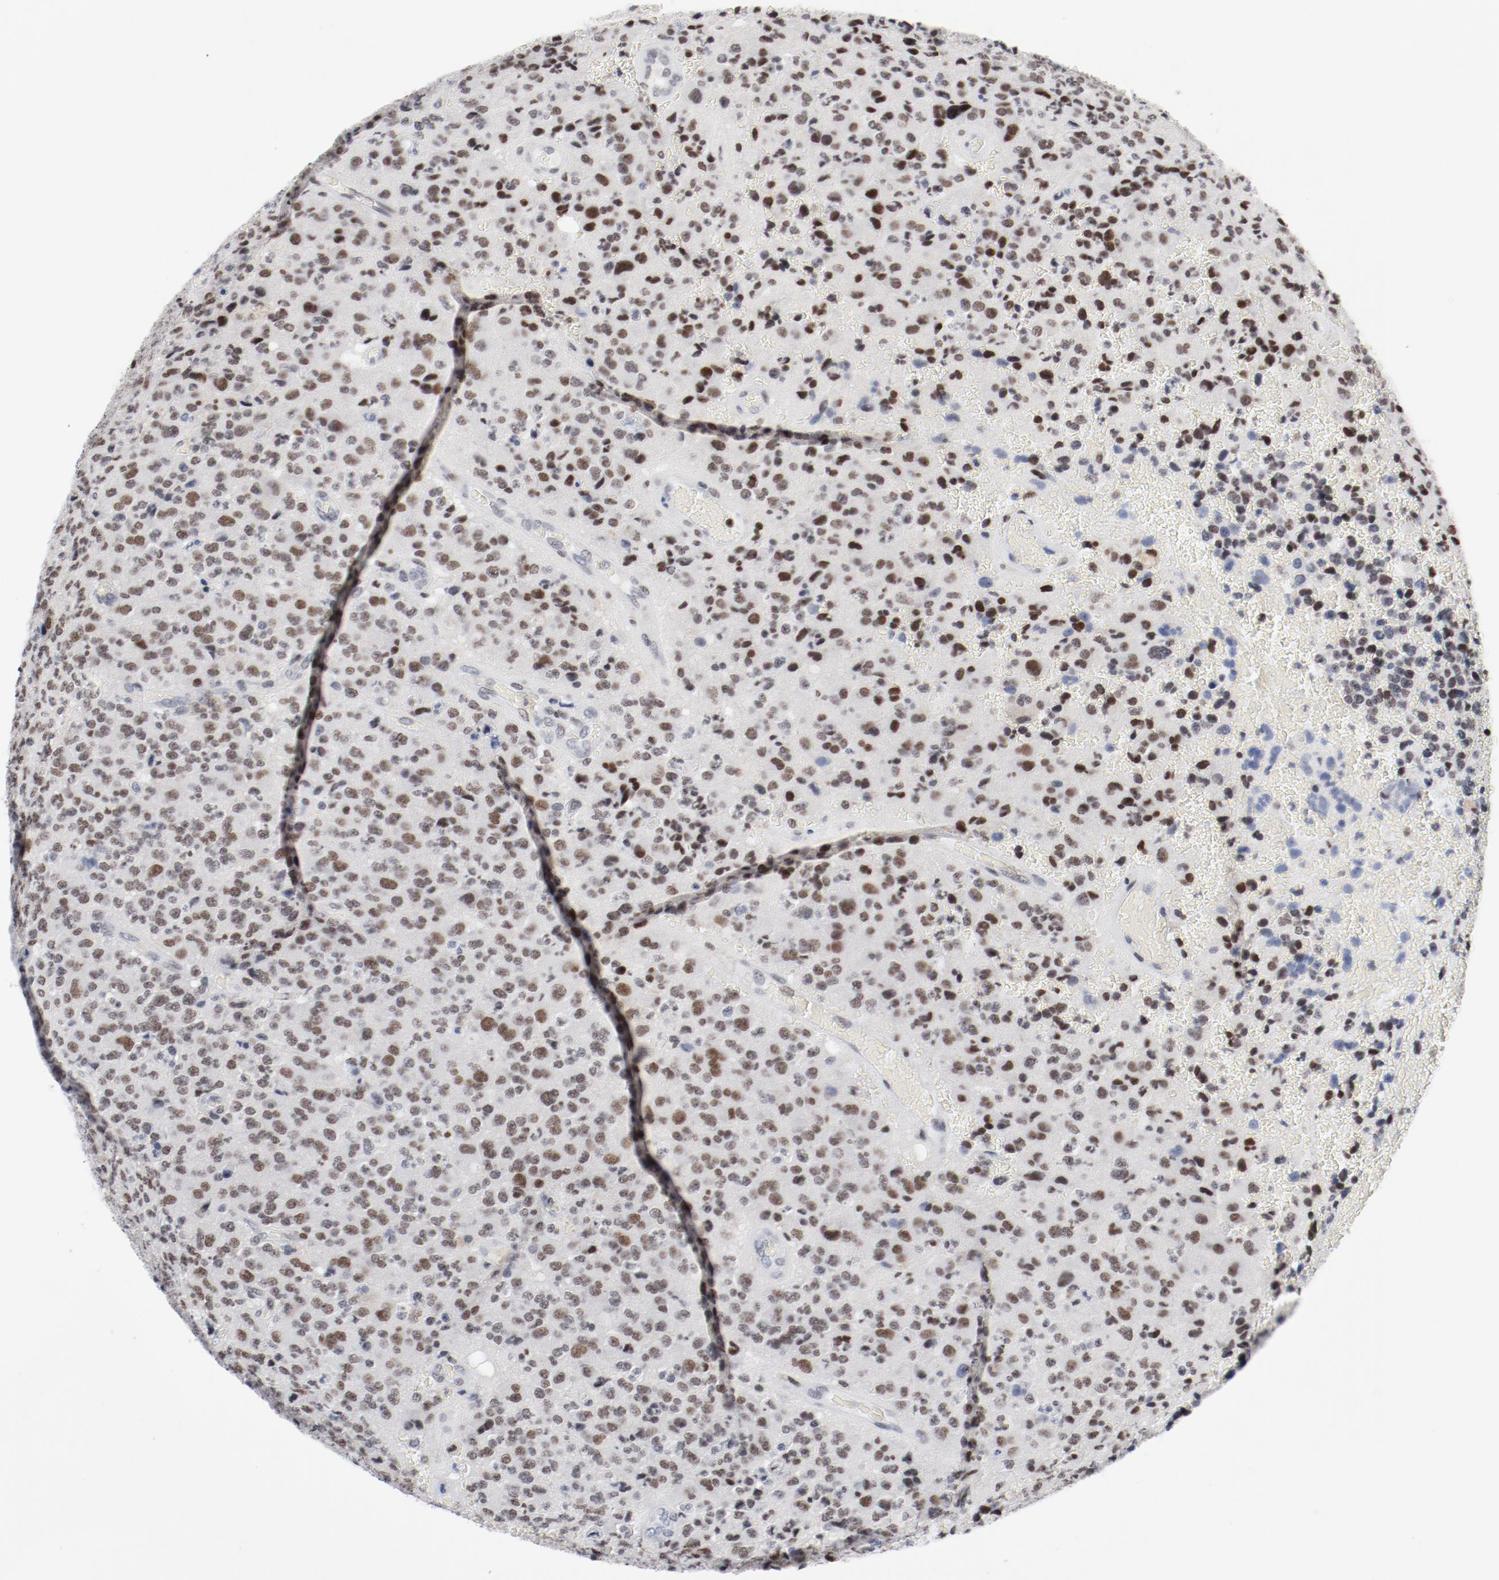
{"staining": {"intensity": "moderate", "quantity": ">75%", "location": "nuclear"}, "tissue": "glioma", "cell_type": "Tumor cells", "image_type": "cancer", "snomed": [{"axis": "morphology", "description": "Glioma, malignant, High grade"}, {"axis": "topography", "description": "pancreas cauda"}], "caption": "Immunohistochemistry (IHC) micrograph of neoplastic tissue: human glioma stained using immunohistochemistry demonstrates medium levels of moderate protein expression localized specifically in the nuclear of tumor cells, appearing as a nuclear brown color.", "gene": "ARNT", "patient": {"sex": "male", "age": 60}}